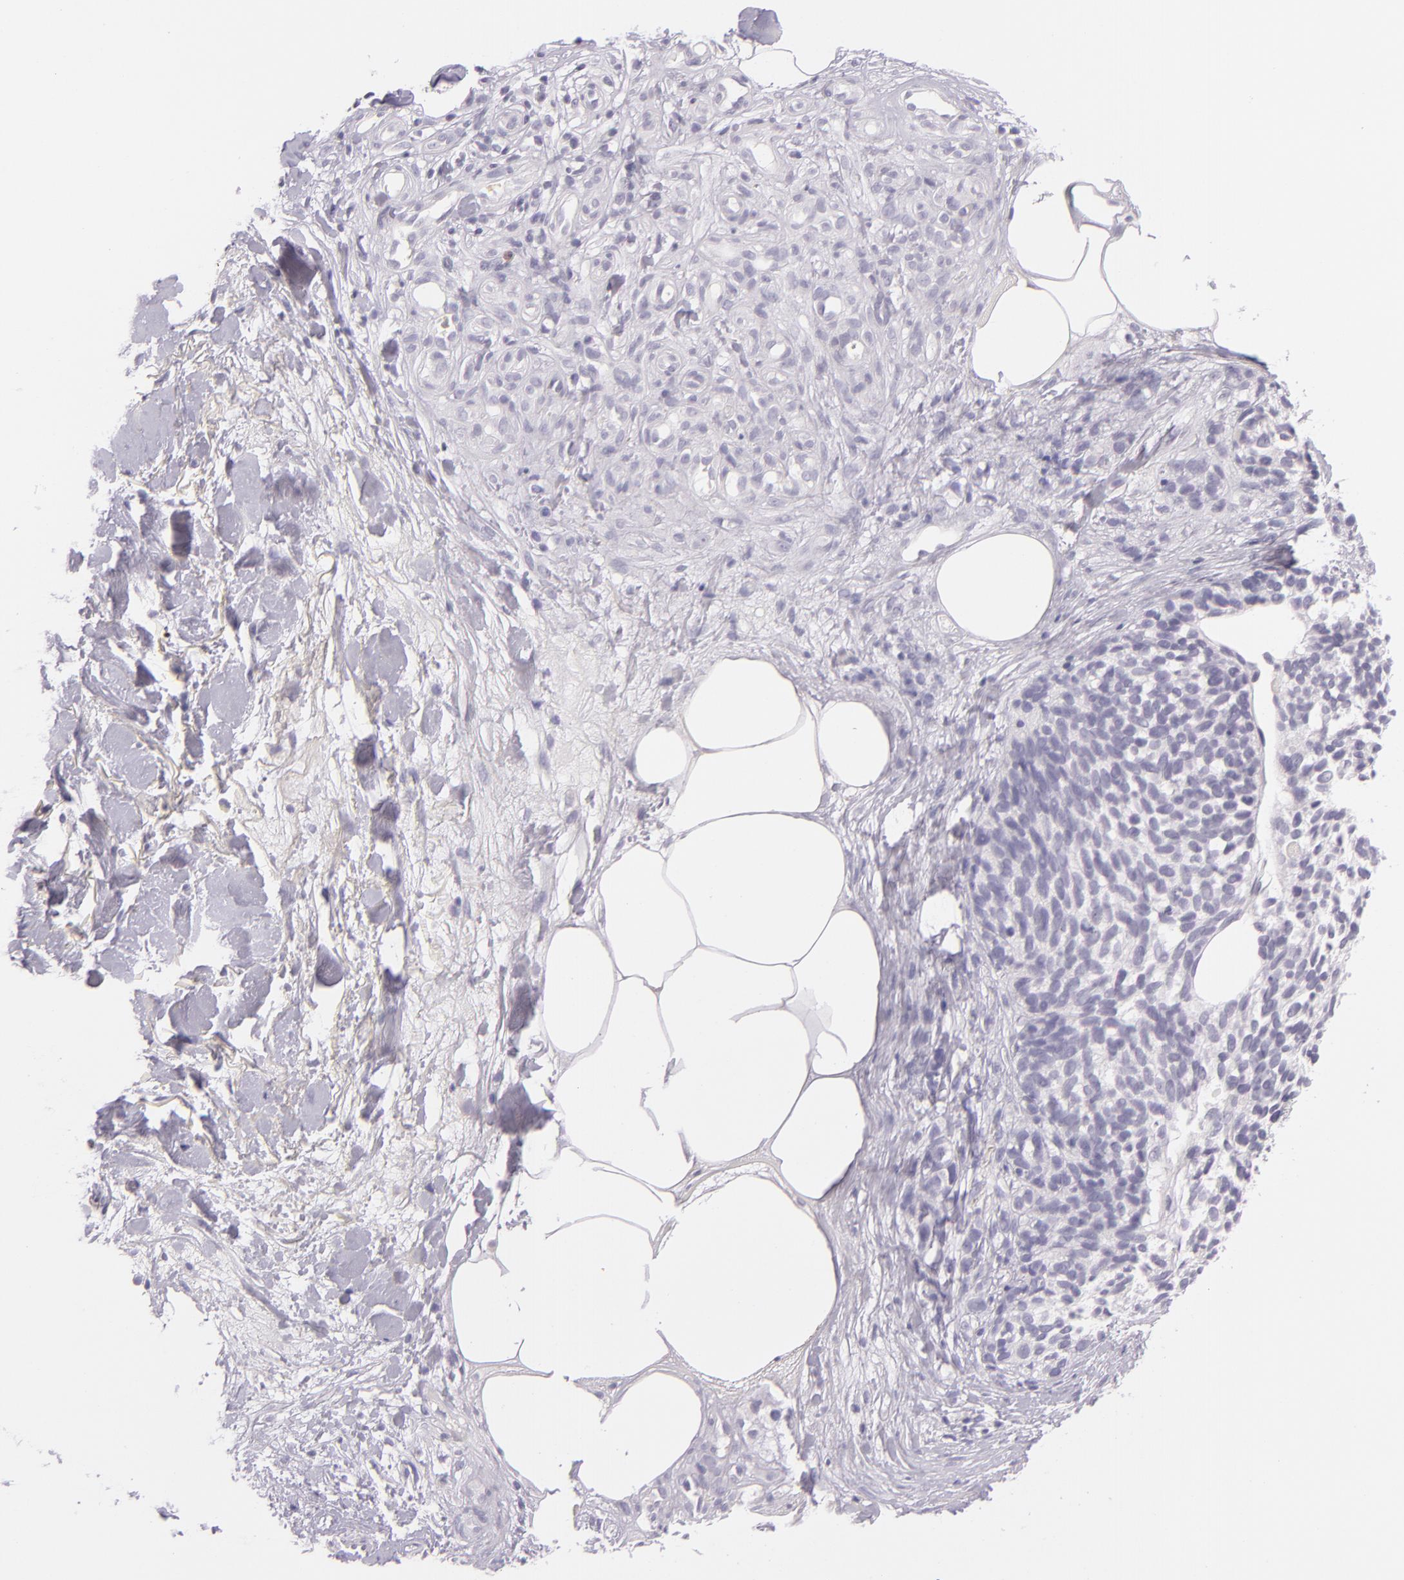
{"staining": {"intensity": "negative", "quantity": "none", "location": "none"}, "tissue": "melanoma", "cell_type": "Tumor cells", "image_type": "cancer", "snomed": [{"axis": "morphology", "description": "Malignant melanoma, NOS"}, {"axis": "topography", "description": "Skin"}], "caption": "IHC photomicrograph of melanoma stained for a protein (brown), which exhibits no expression in tumor cells. Nuclei are stained in blue.", "gene": "CBS", "patient": {"sex": "female", "age": 85}}